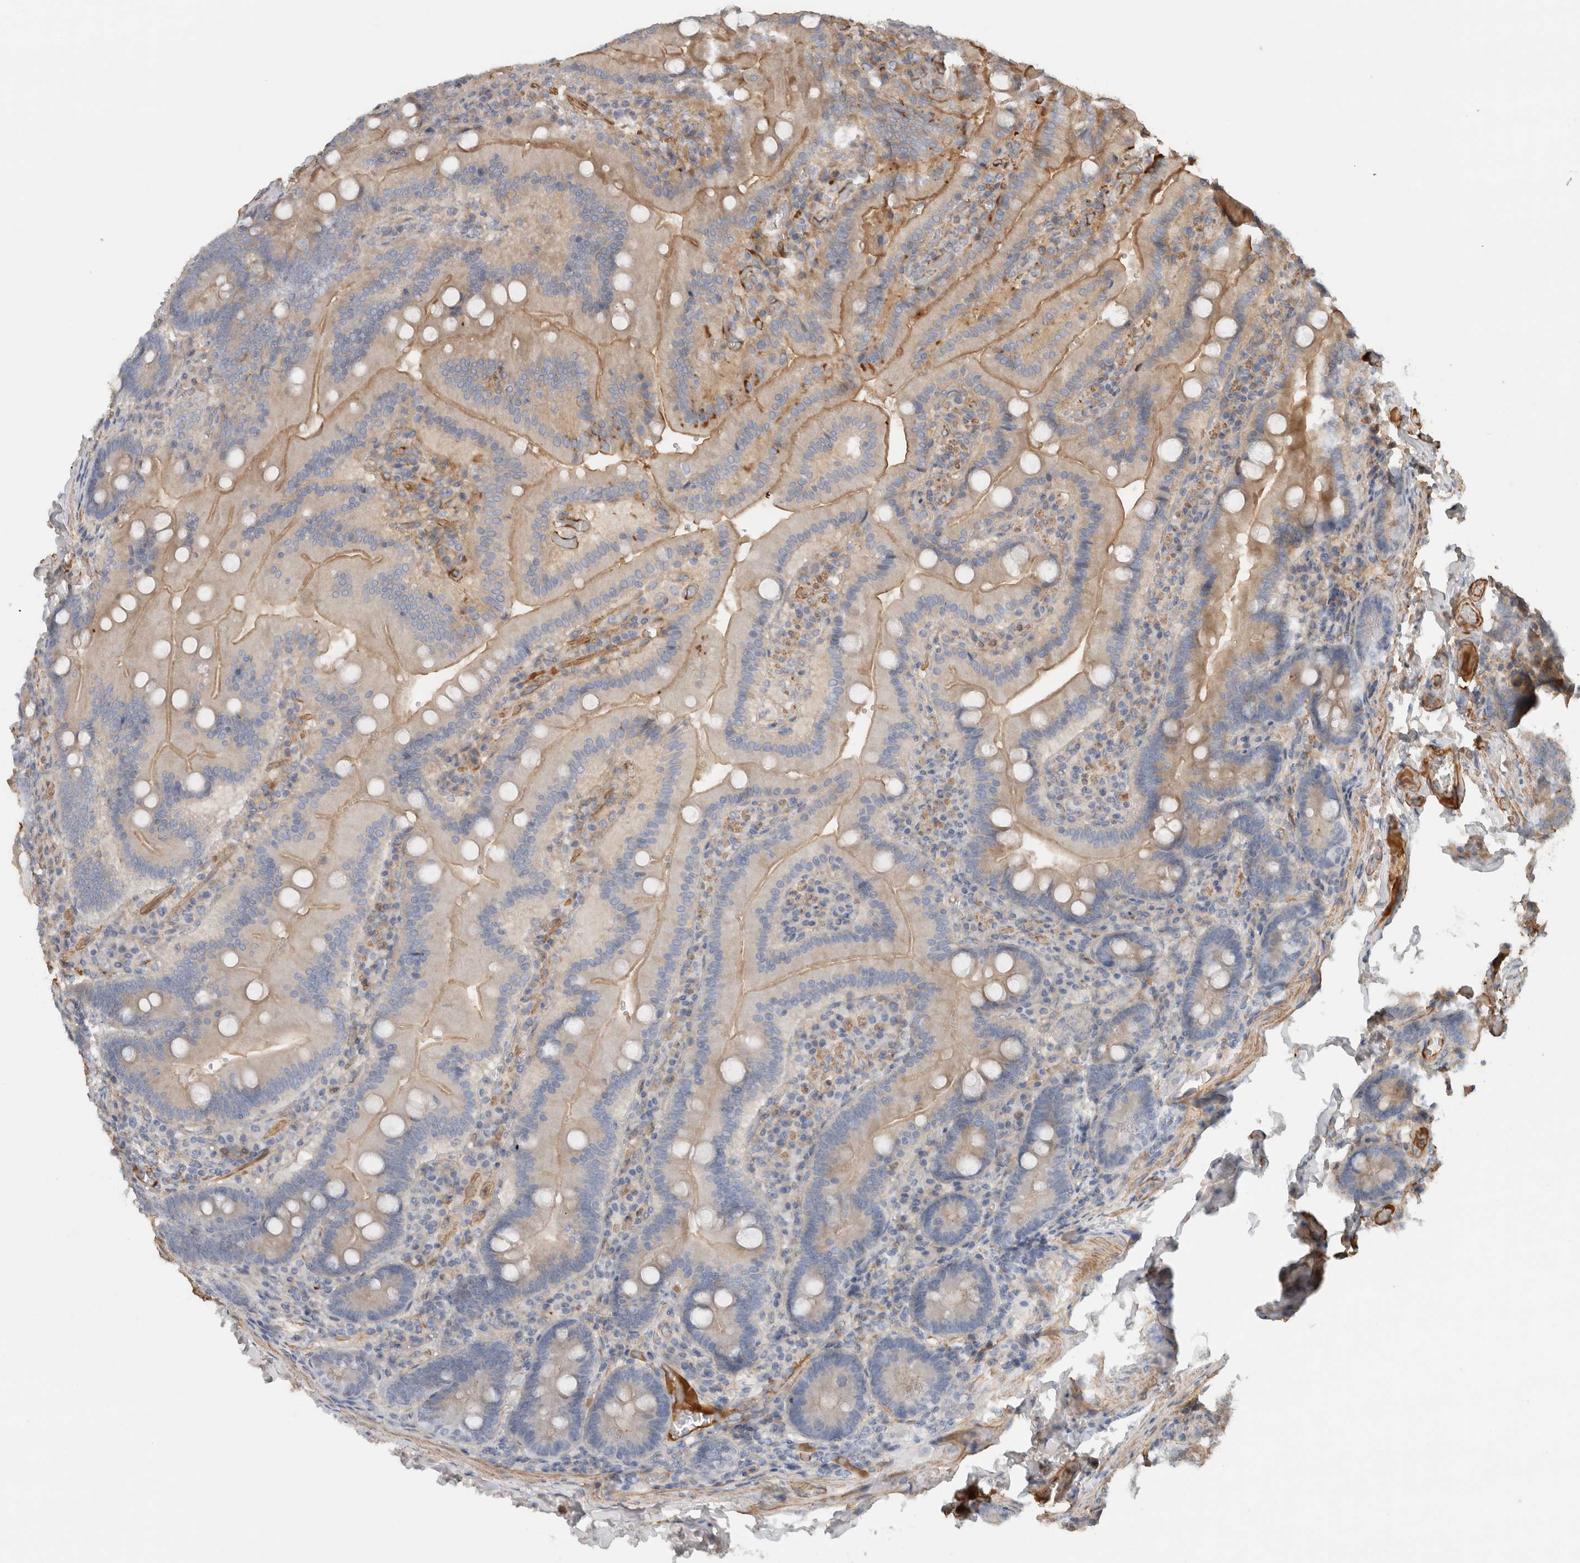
{"staining": {"intensity": "moderate", "quantity": "25%-75%", "location": "cytoplasmic/membranous"}, "tissue": "duodenum", "cell_type": "Glandular cells", "image_type": "normal", "snomed": [{"axis": "morphology", "description": "Normal tissue, NOS"}, {"axis": "topography", "description": "Duodenum"}], "caption": "Moderate cytoplasmic/membranous staining for a protein is identified in approximately 25%-75% of glandular cells of benign duodenum using IHC.", "gene": "CFI", "patient": {"sex": "female", "age": 62}}